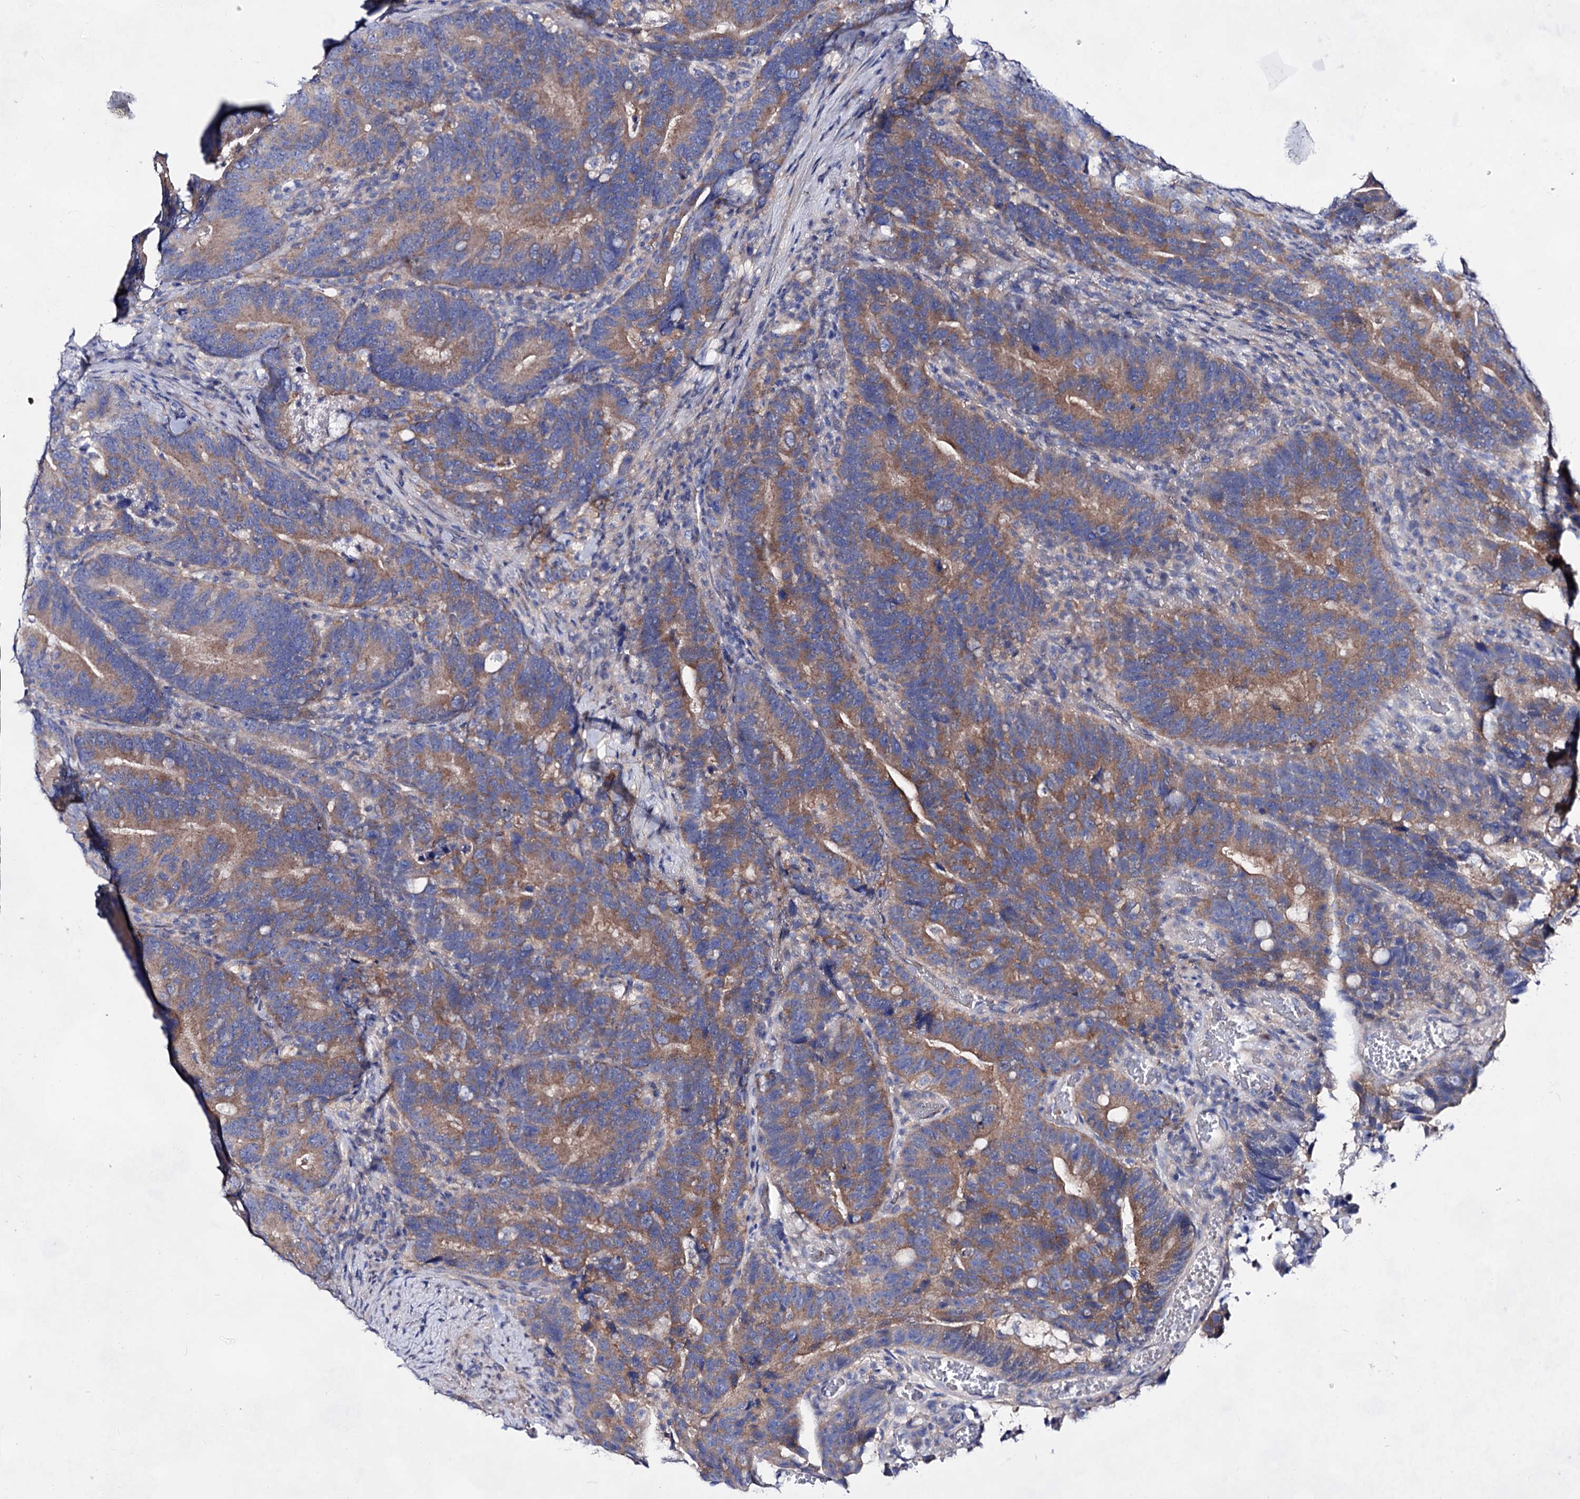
{"staining": {"intensity": "moderate", "quantity": ">75%", "location": "cytoplasmic/membranous"}, "tissue": "colorectal cancer", "cell_type": "Tumor cells", "image_type": "cancer", "snomed": [{"axis": "morphology", "description": "Adenocarcinoma, NOS"}, {"axis": "topography", "description": "Colon"}], "caption": "DAB (3,3'-diaminobenzidine) immunohistochemical staining of human colorectal cancer (adenocarcinoma) shows moderate cytoplasmic/membranous protein positivity in approximately >75% of tumor cells. (DAB IHC with brightfield microscopy, high magnification).", "gene": "PLIN1", "patient": {"sex": "female", "age": 66}}